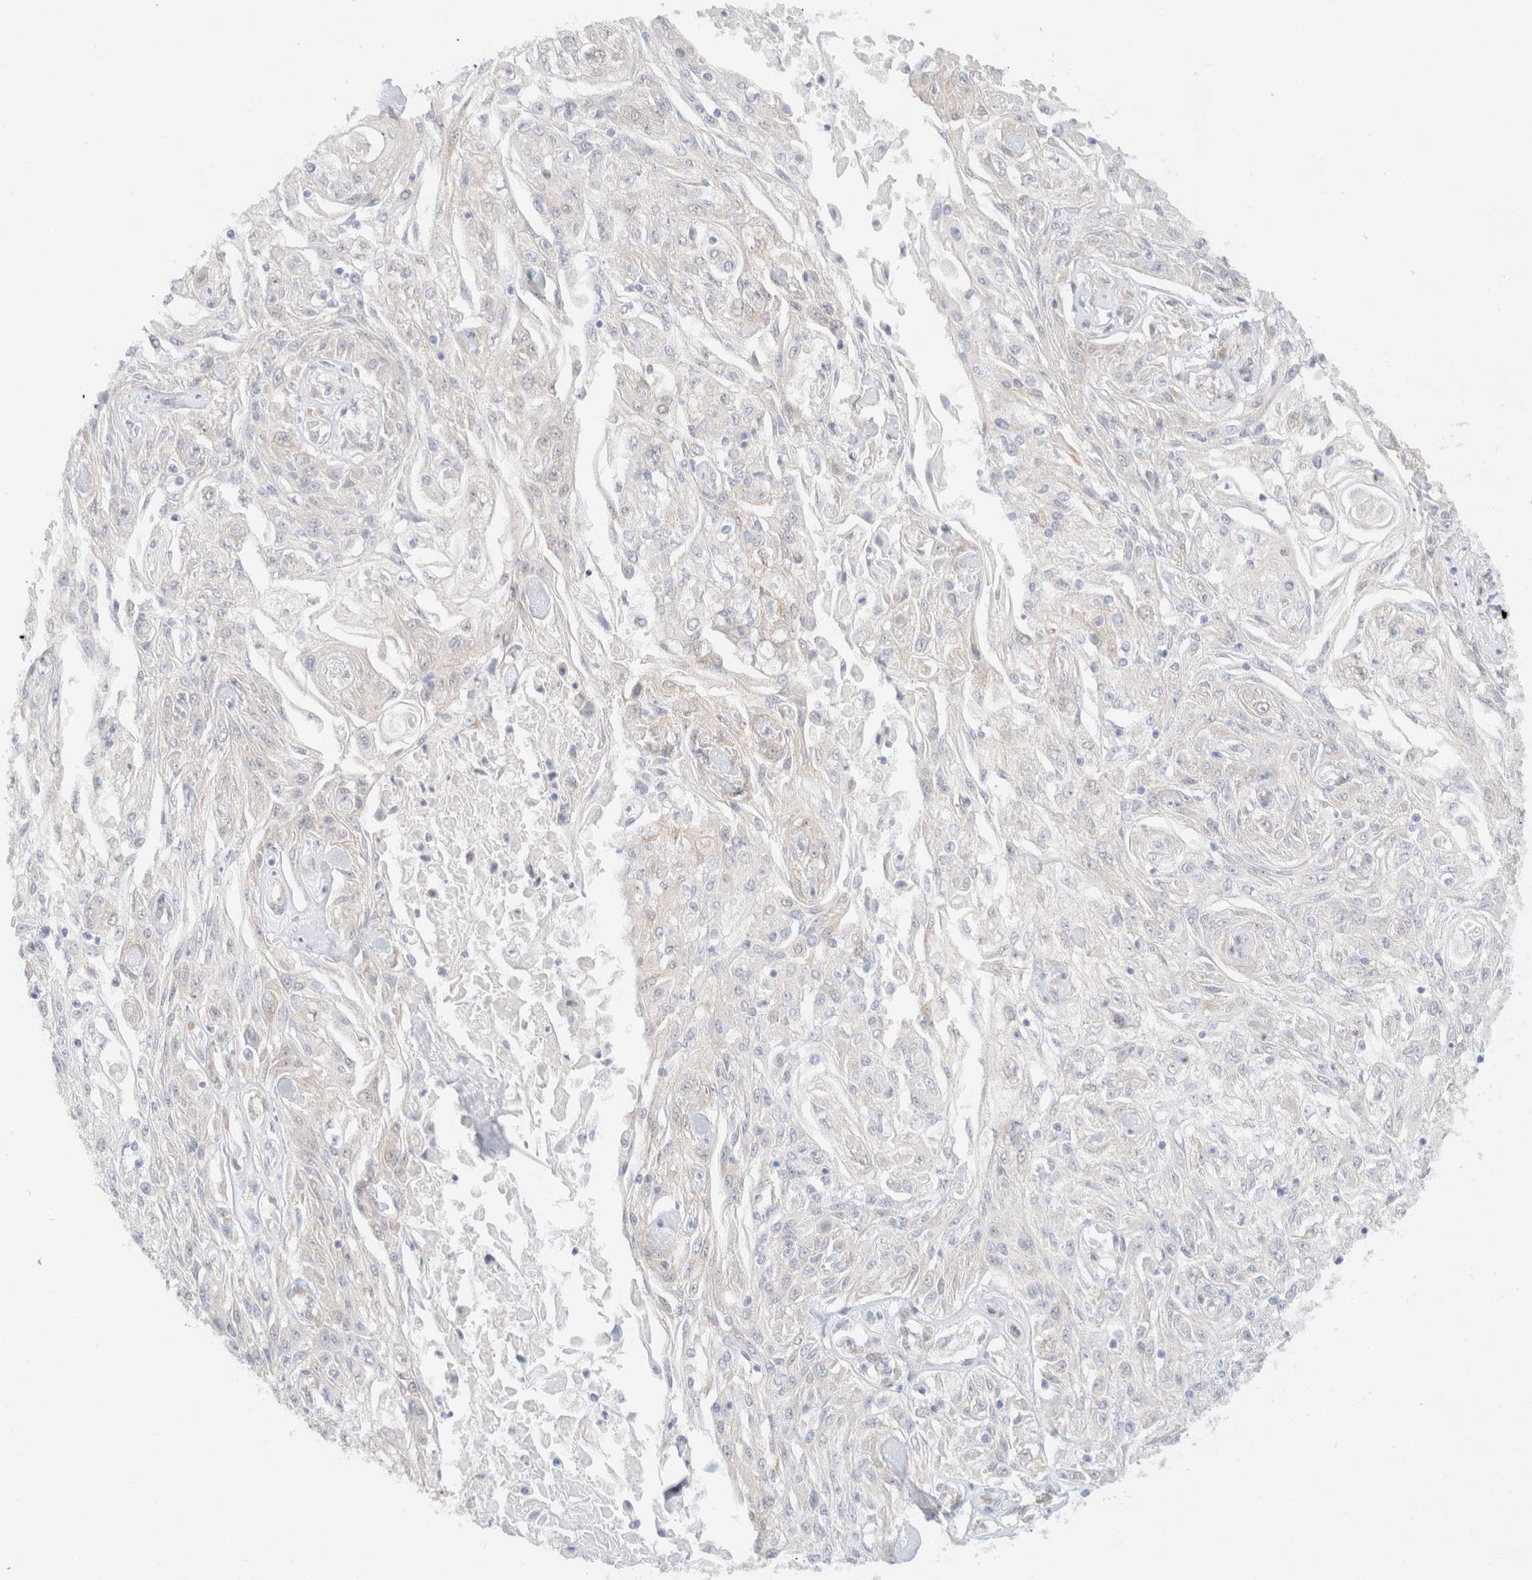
{"staining": {"intensity": "negative", "quantity": "none", "location": "none"}, "tissue": "skin cancer", "cell_type": "Tumor cells", "image_type": "cancer", "snomed": [{"axis": "morphology", "description": "Squamous cell carcinoma, NOS"}, {"axis": "morphology", "description": "Squamous cell carcinoma, metastatic, NOS"}, {"axis": "topography", "description": "Skin"}, {"axis": "topography", "description": "Lymph node"}], "caption": "IHC of human skin metastatic squamous cell carcinoma reveals no positivity in tumor cells. (DAB (3,3'-diaminobenzidine) immunohistochemistry (IHC) visualized using brightfield microscopy, high magnification).", "gene": "CSNK1E", "patient": {"sex": "male", "age": 75}}